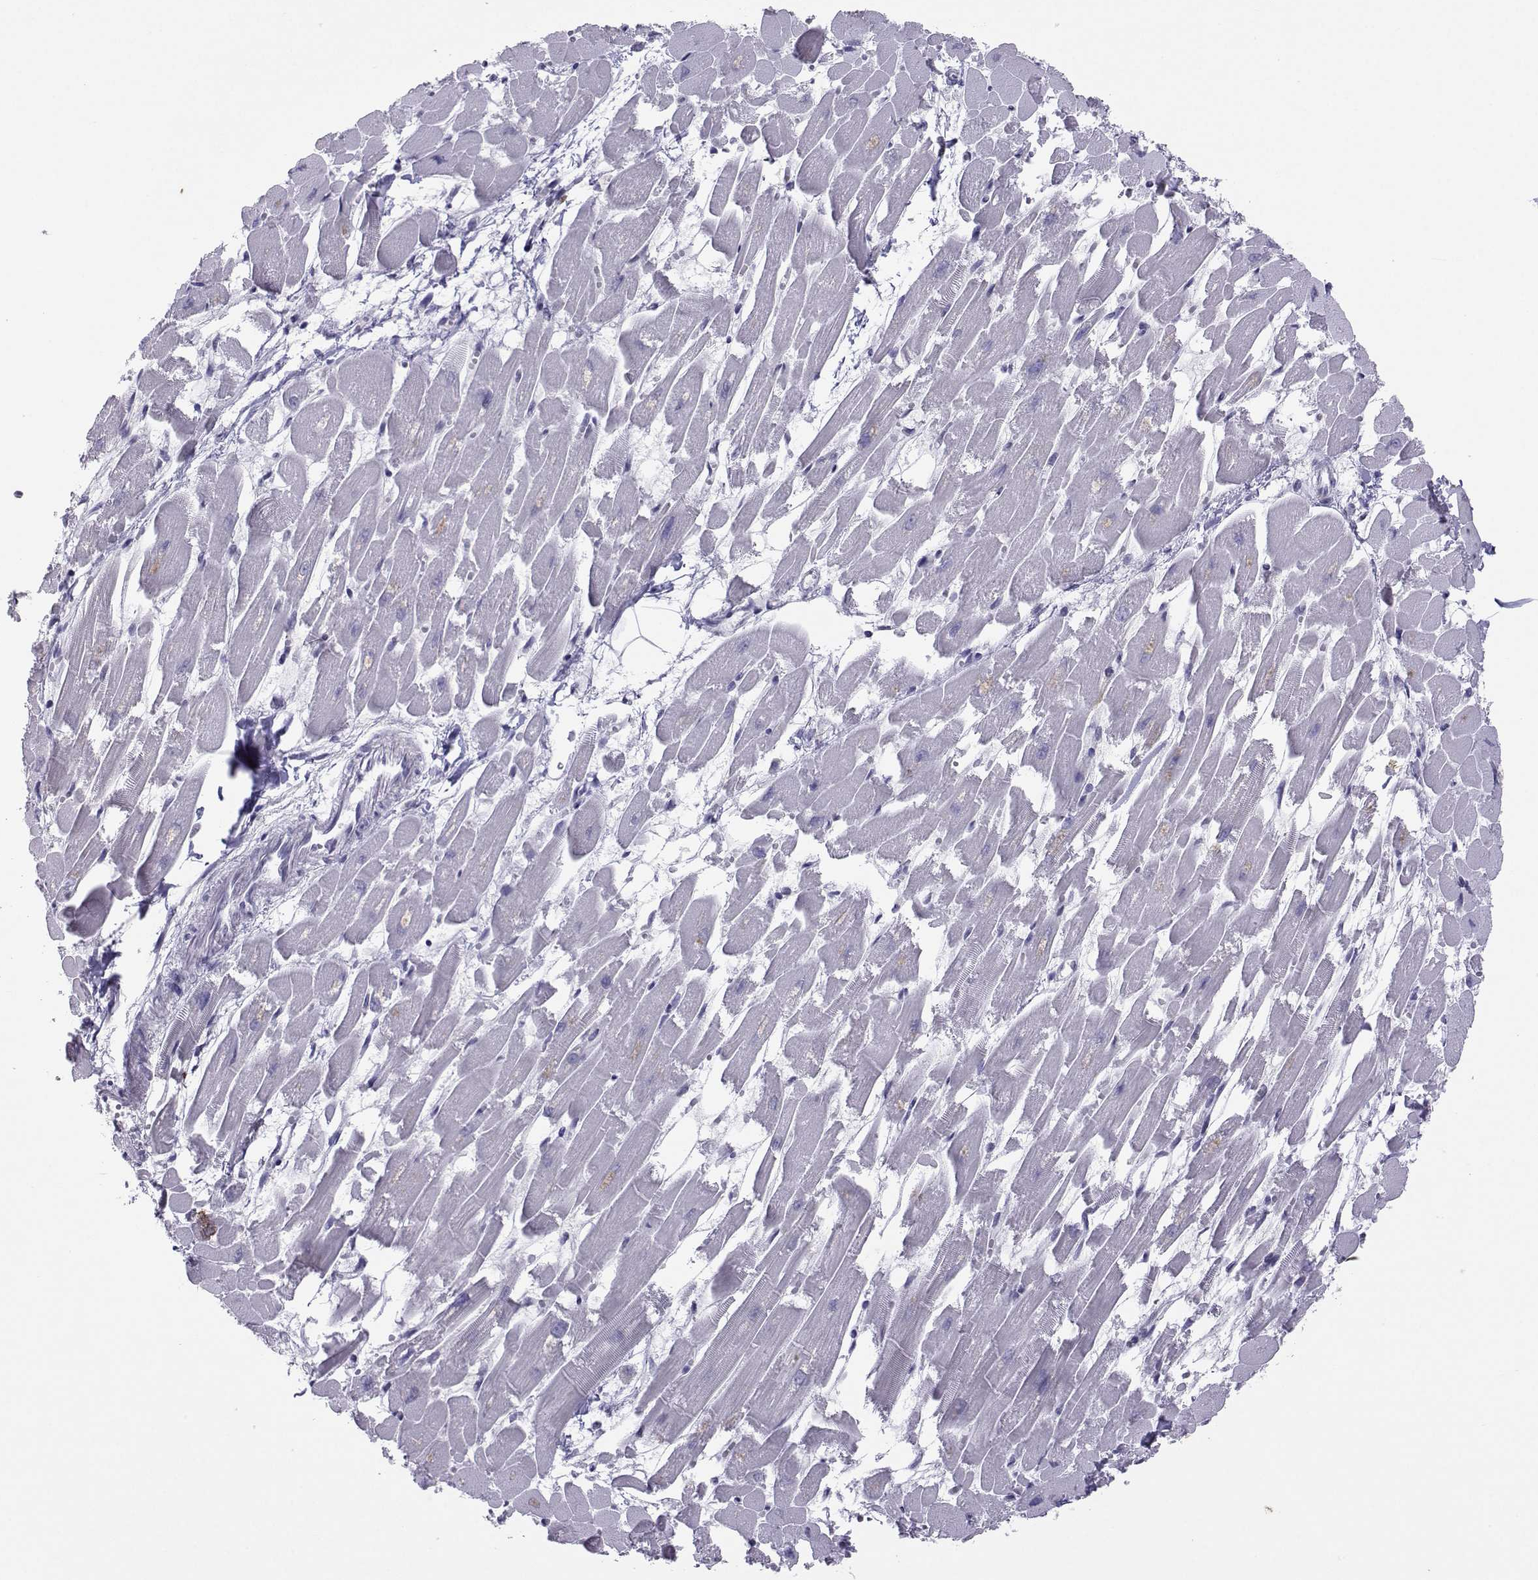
{"staining": {"intensity": "weak", "quantity": "<25%", "location": "nuclear"}, "tissue": "heart muscle", "cell_type": "Cardiomyocytes", "image_type": "normal", "snomed": [{"axis": "morphology", "description": "Normal tissue, NOS"}, {"axis": "topography", "description": "Heart"}], "caption": "High magnification brightfield microscopy of normal heart muscle stained with DAB (3,3'-diaminobenzidine) (brown) and counterstained with hematoxylin (blue): cardiomyocytes show no significant expression.", "gene": "LORICRIN", "patient": {"sex": "female", "age": 52}}